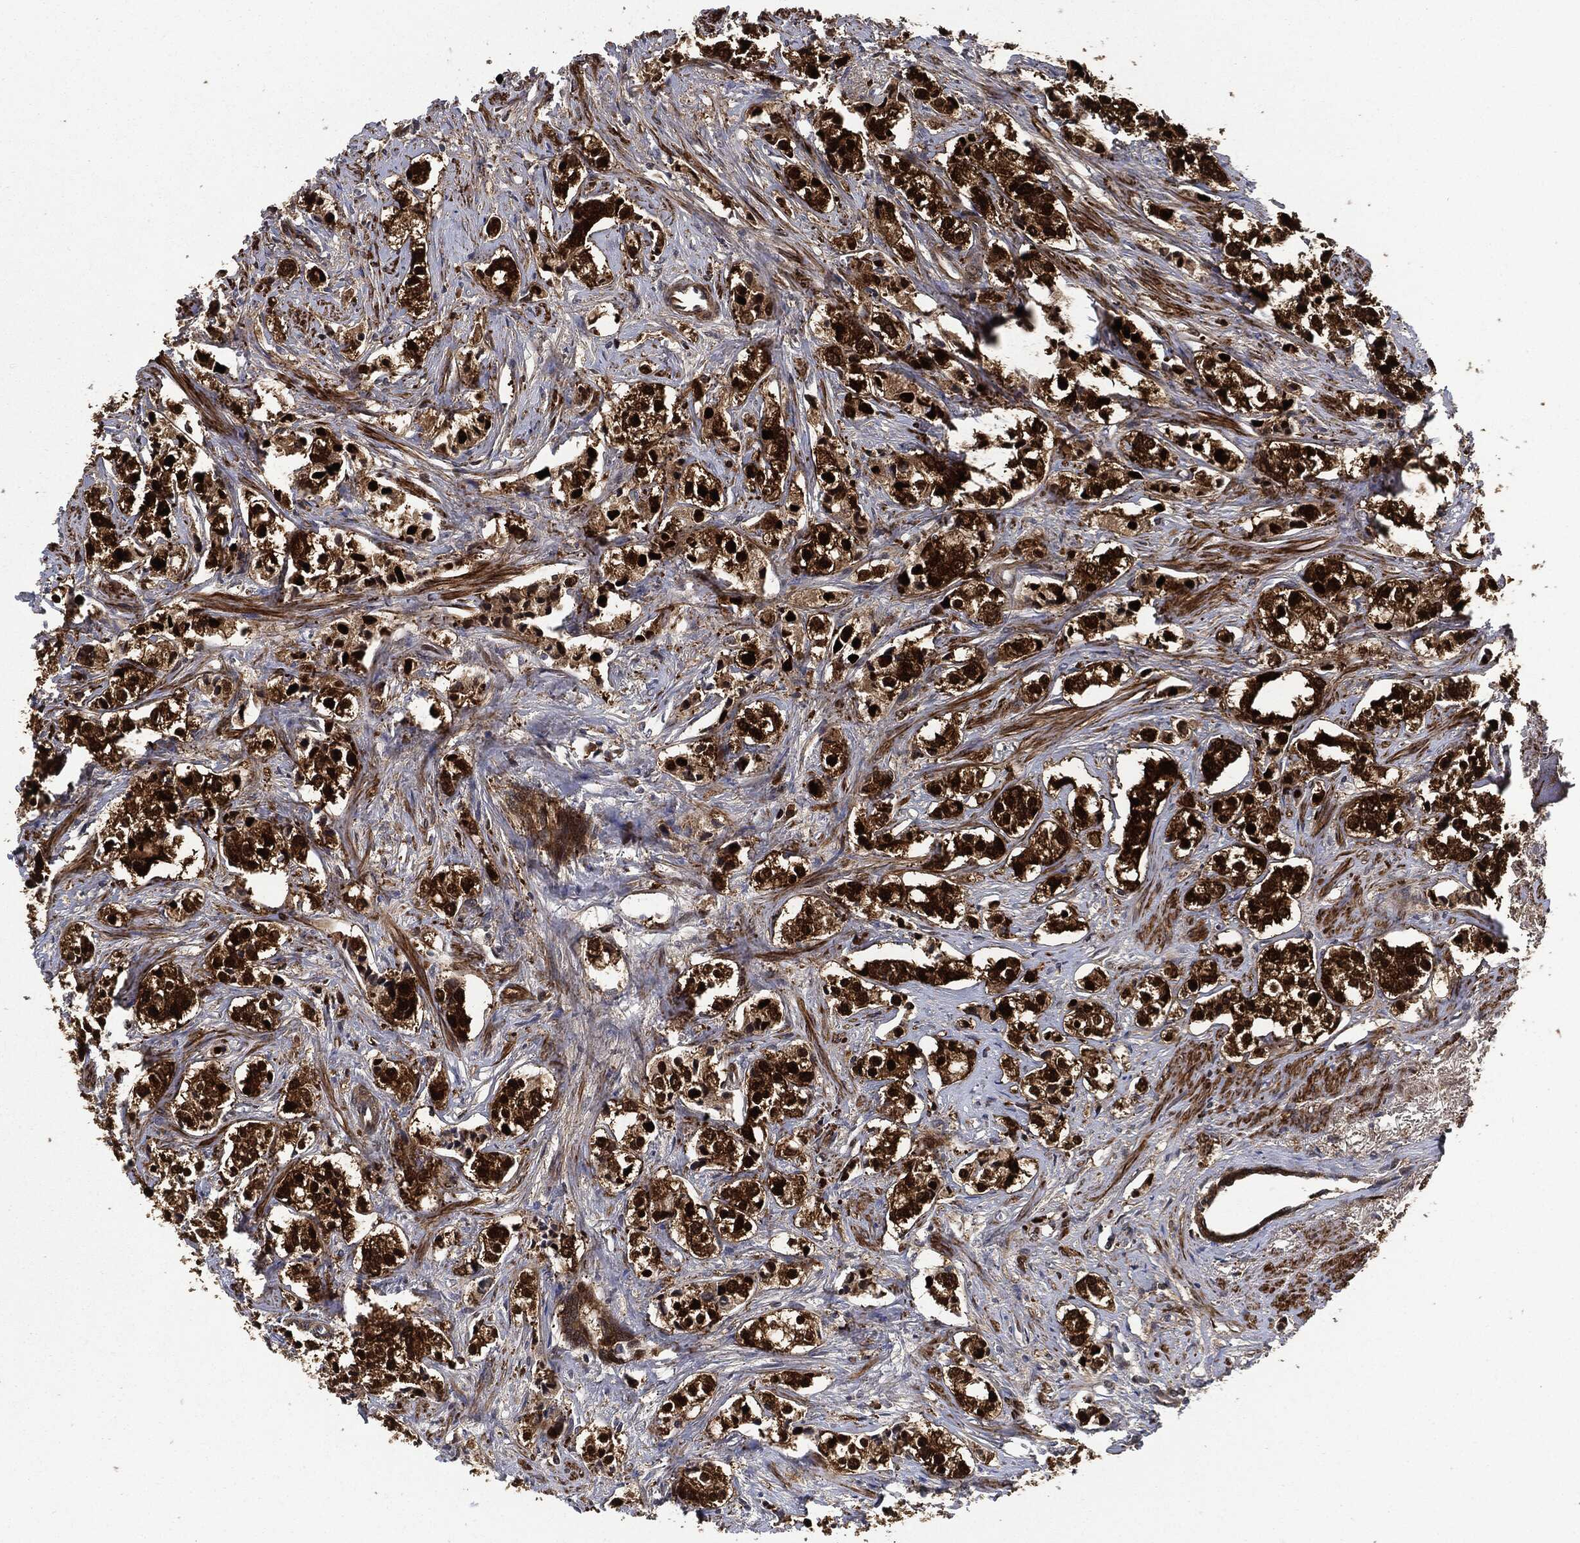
{"staining": {"intensity": "strong", "quantity": ">75%", "location": "cytoplasmic/membranous,nuclear"}, "tissue": "prostate cancer", "cell_type": "Tumor cells", "image_type": "cancer", "snomed": [{"axis": "morphology", "description": "Adenocarcinoma, NOS"}, {"axis": "topography", "description": "Prostate and seminal vesicle, NOS"}], "caption": "High-power microscopy captured an immunohistochemistry histopathology image of prostate adenocarcinoma, revealing strong cytoplasmic/membranous and nuclear staining in about >75% of tumor cells.", "gene": "PRDX2", "patient": {"sex": "male", "age": 63}}